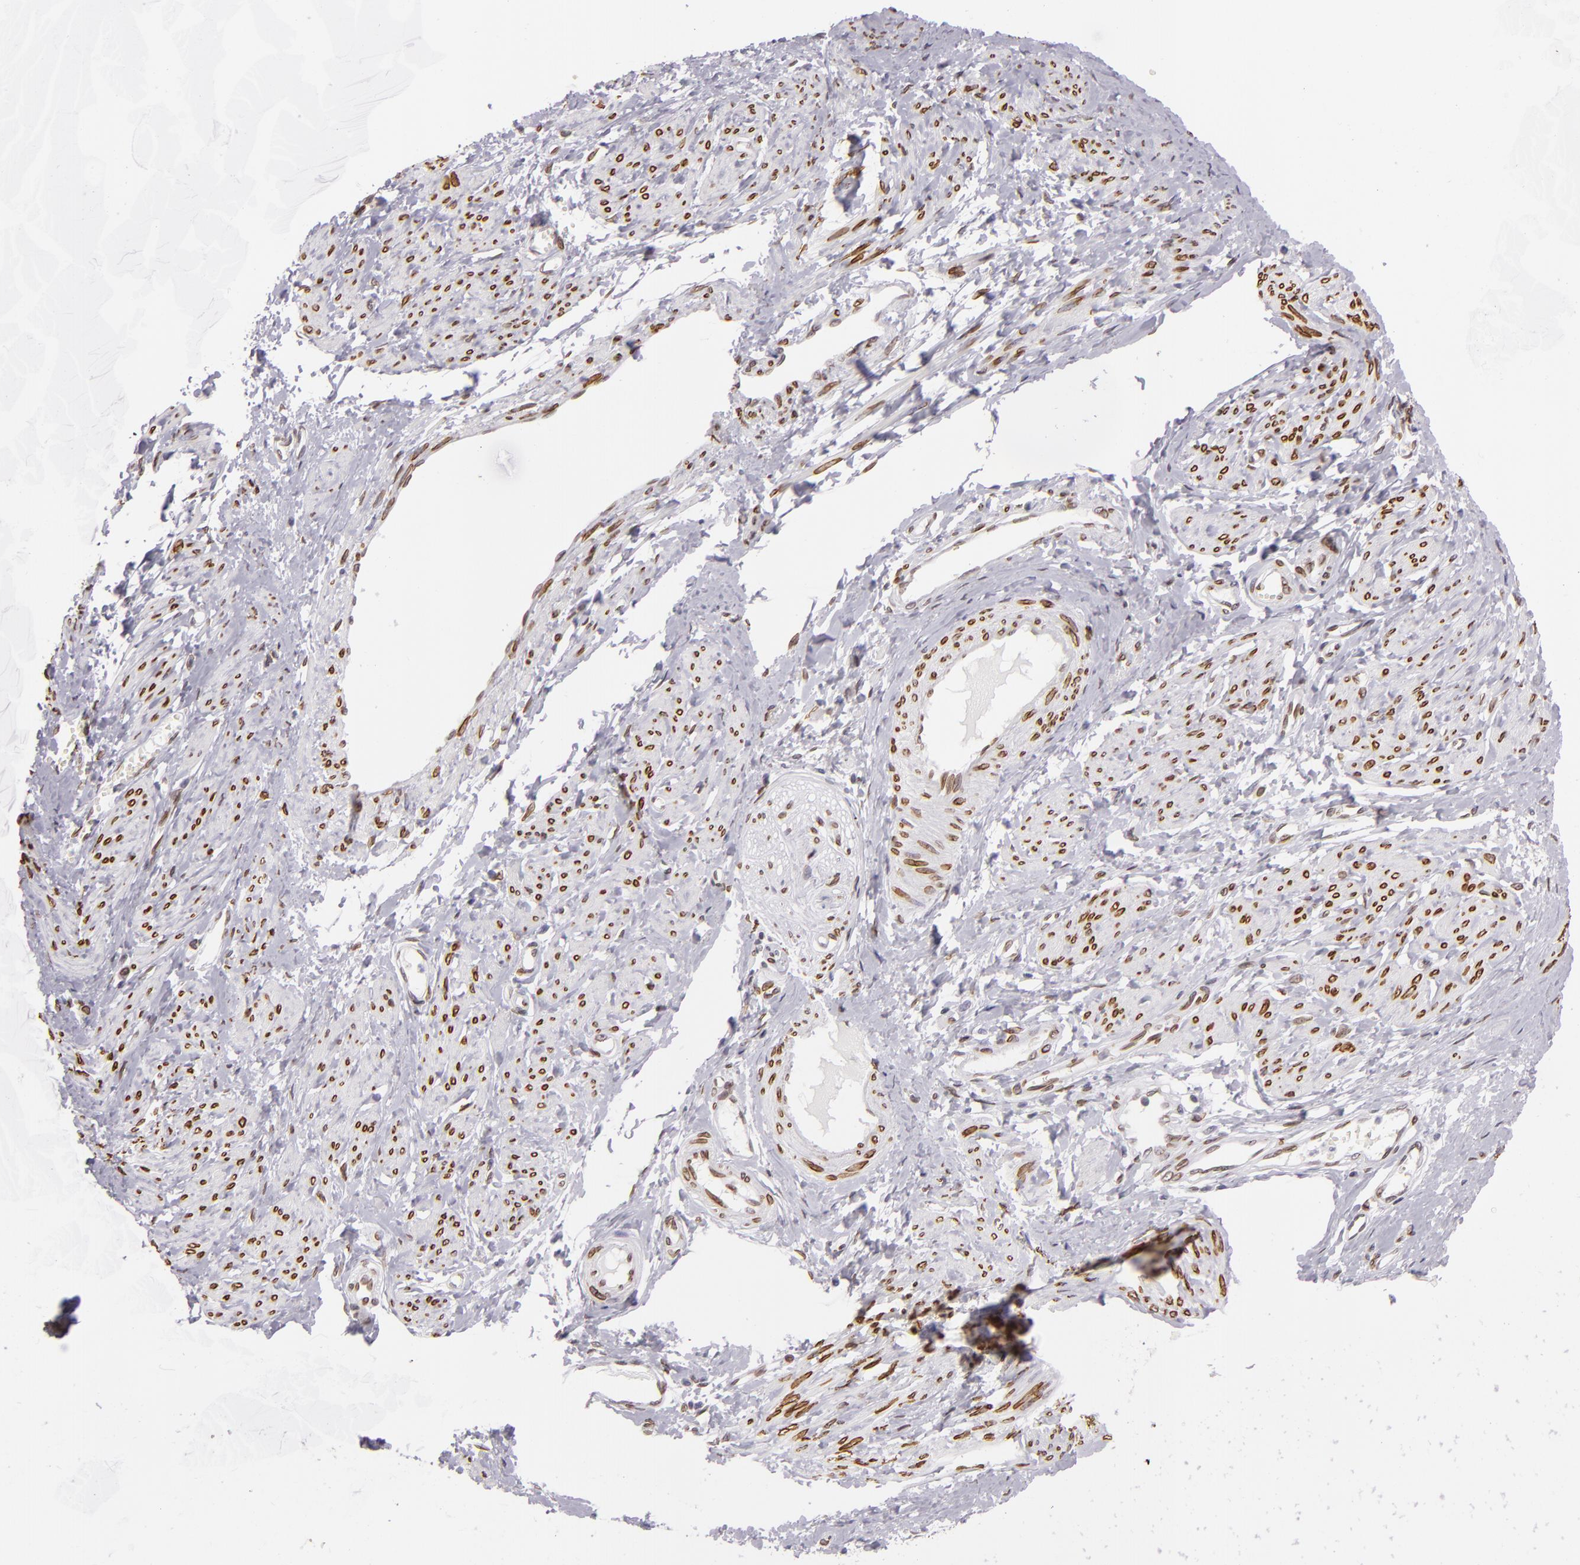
{"staining": {"intensity": "strong", "quantity": ">75%", "location": "nuclear"}, "tissue": "smooth muscle", "cell_type": "Smooth muscle cells", "image_type": "normal", "snomed": [{"axis": "morphology", "description": "Normal tissue, NOS"}, {"axis": "topography", "description": "Smooth muscle"}, {"axis": "topography", "description": "Uterus"}], "caption": "A photomicrograph showing strong nuclear staining in approximately >75% of smooth muscle cells in benign smooth muscle, as visualized by brown immunohistochemical staining.", "gene": "EMD", "patient": {"sex": "female", "age": 39}}